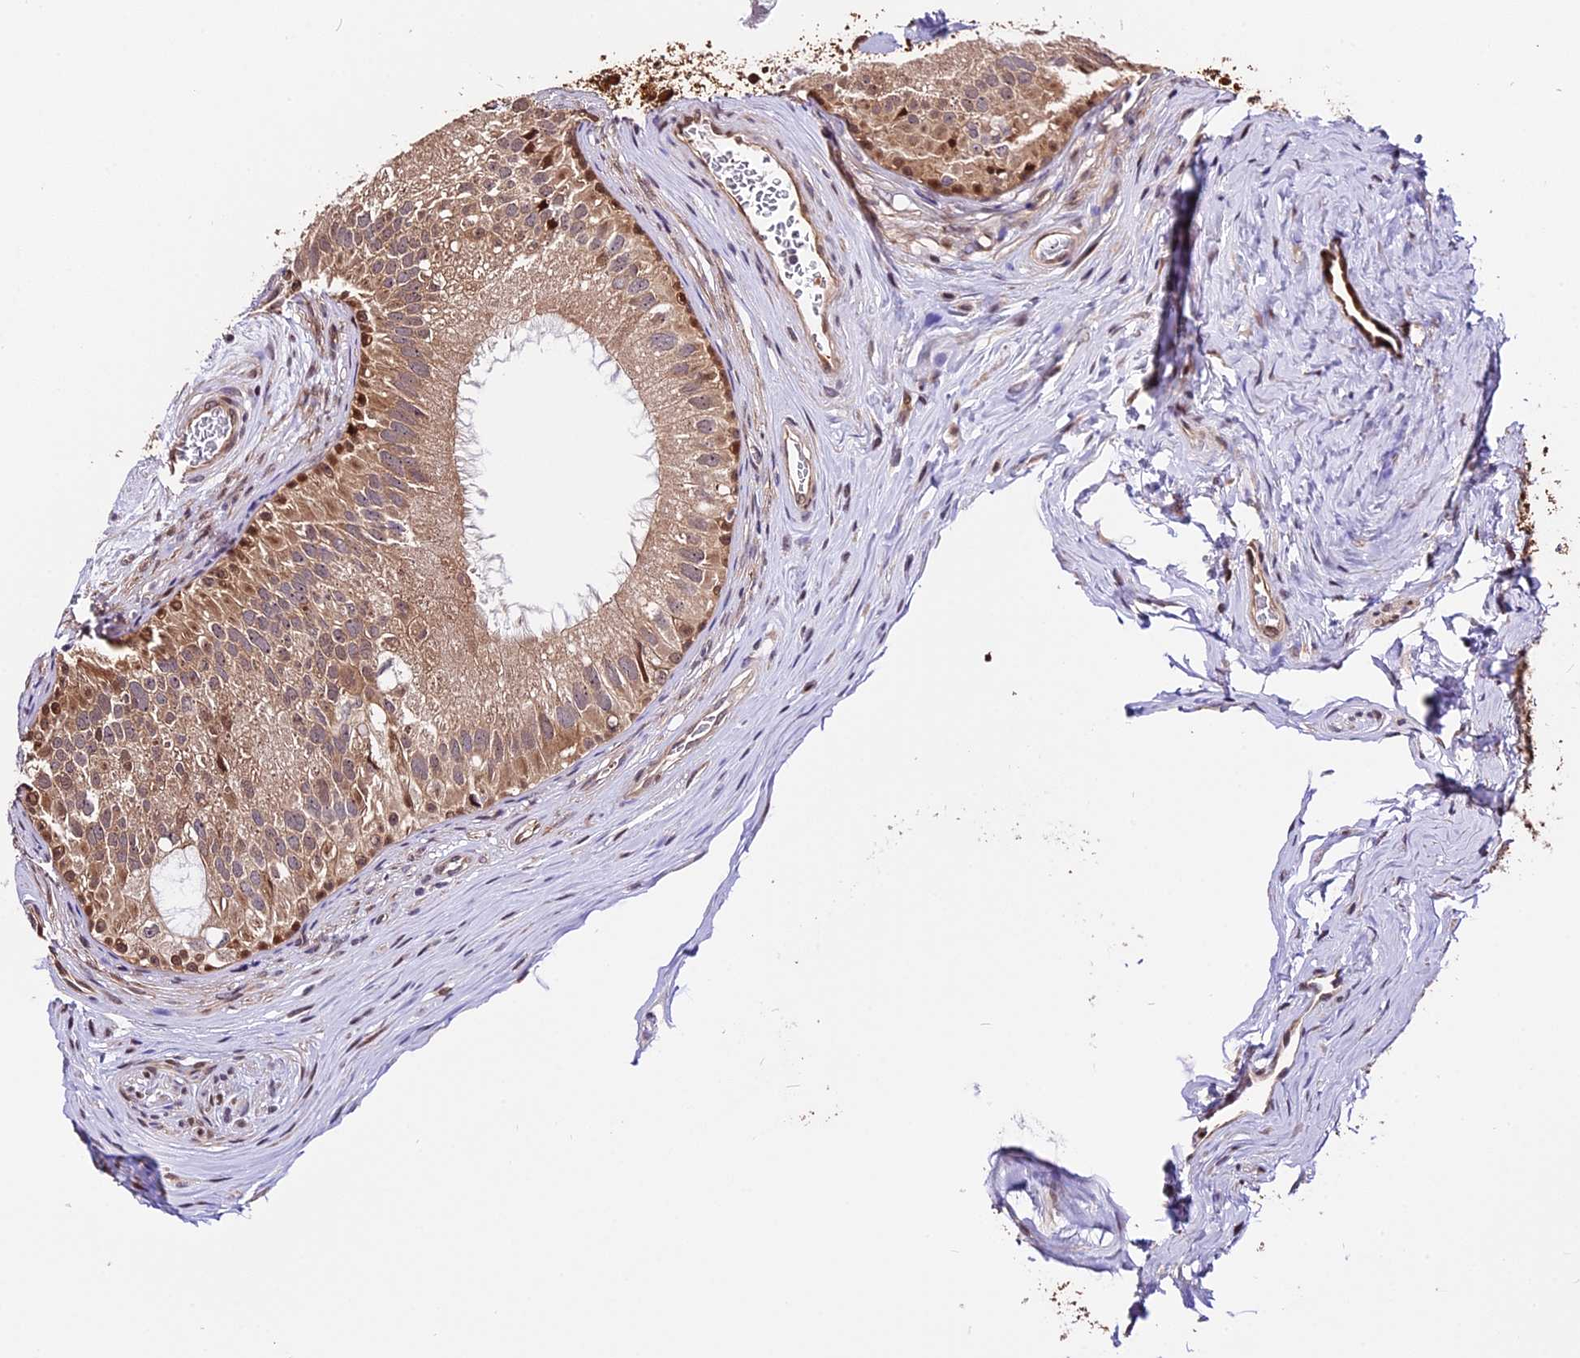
{"staining": {"intensity": "moderate", "quantity": "25%-75%", "location": "cytoplasmic/membranous,nuclear"}, "tissue": "epididymis", "cell_type": "Glandular cells", "image_type": "normal", "snomed": [{"axis": "morphology", "description": "Normal tissue, NOS"}, {"axis": "topography", "description": "Epididymis"}], "caption": "IHC image of unremarkable epididymis stained for a protein (brown), which demonstrates medium levels of moderate cytoplasmic/membranous,nuclear staining in about 25%-75% of glandular cells.", "gene": "HERPUD1", "patient": {"sex": "male", "age": 33}}